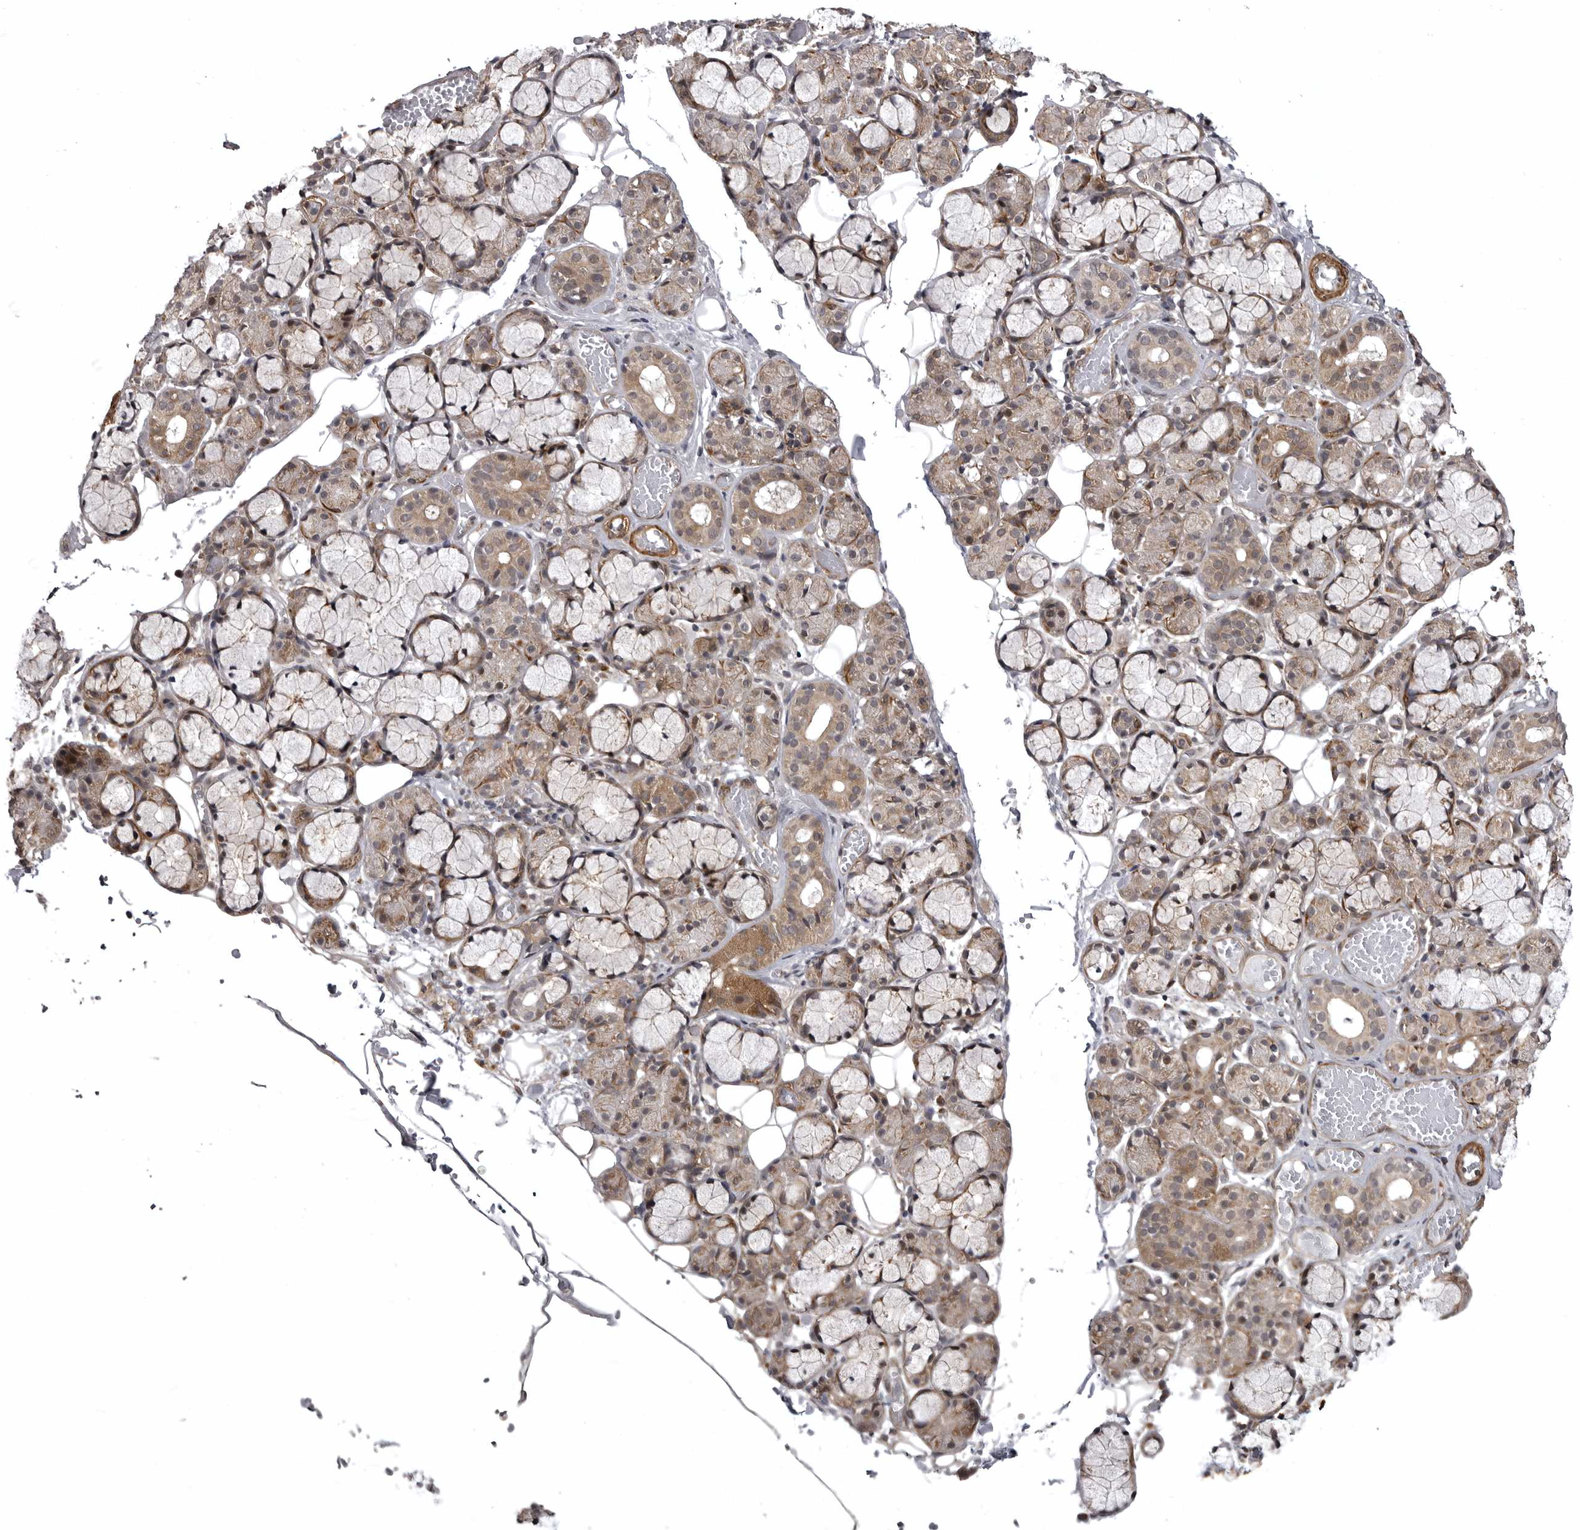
{"staining": {"intensity": "moderate", "quantity": "25%-75%", "location": "cytoplasmic/membranous,nuclear"}, "tissue": "salivary gland", "cell_type": "Glandular cells", "image_type": "normal", "snomed": [{"axis": "morphology", "description": "Normal tissue, NOS"}, {"axis": "topography", "description": "Salivary gland"}], "caption": "Salivary gland stained with IHC displays moderate cytoplasmic/membranous,nuclear expression in about 25%-75% of glandular cells. (brown staining indicates protein expression, while blue staining denotes nuclei).", "gene": "SNX16", "patient": {"sex": "male", "age": 63}}